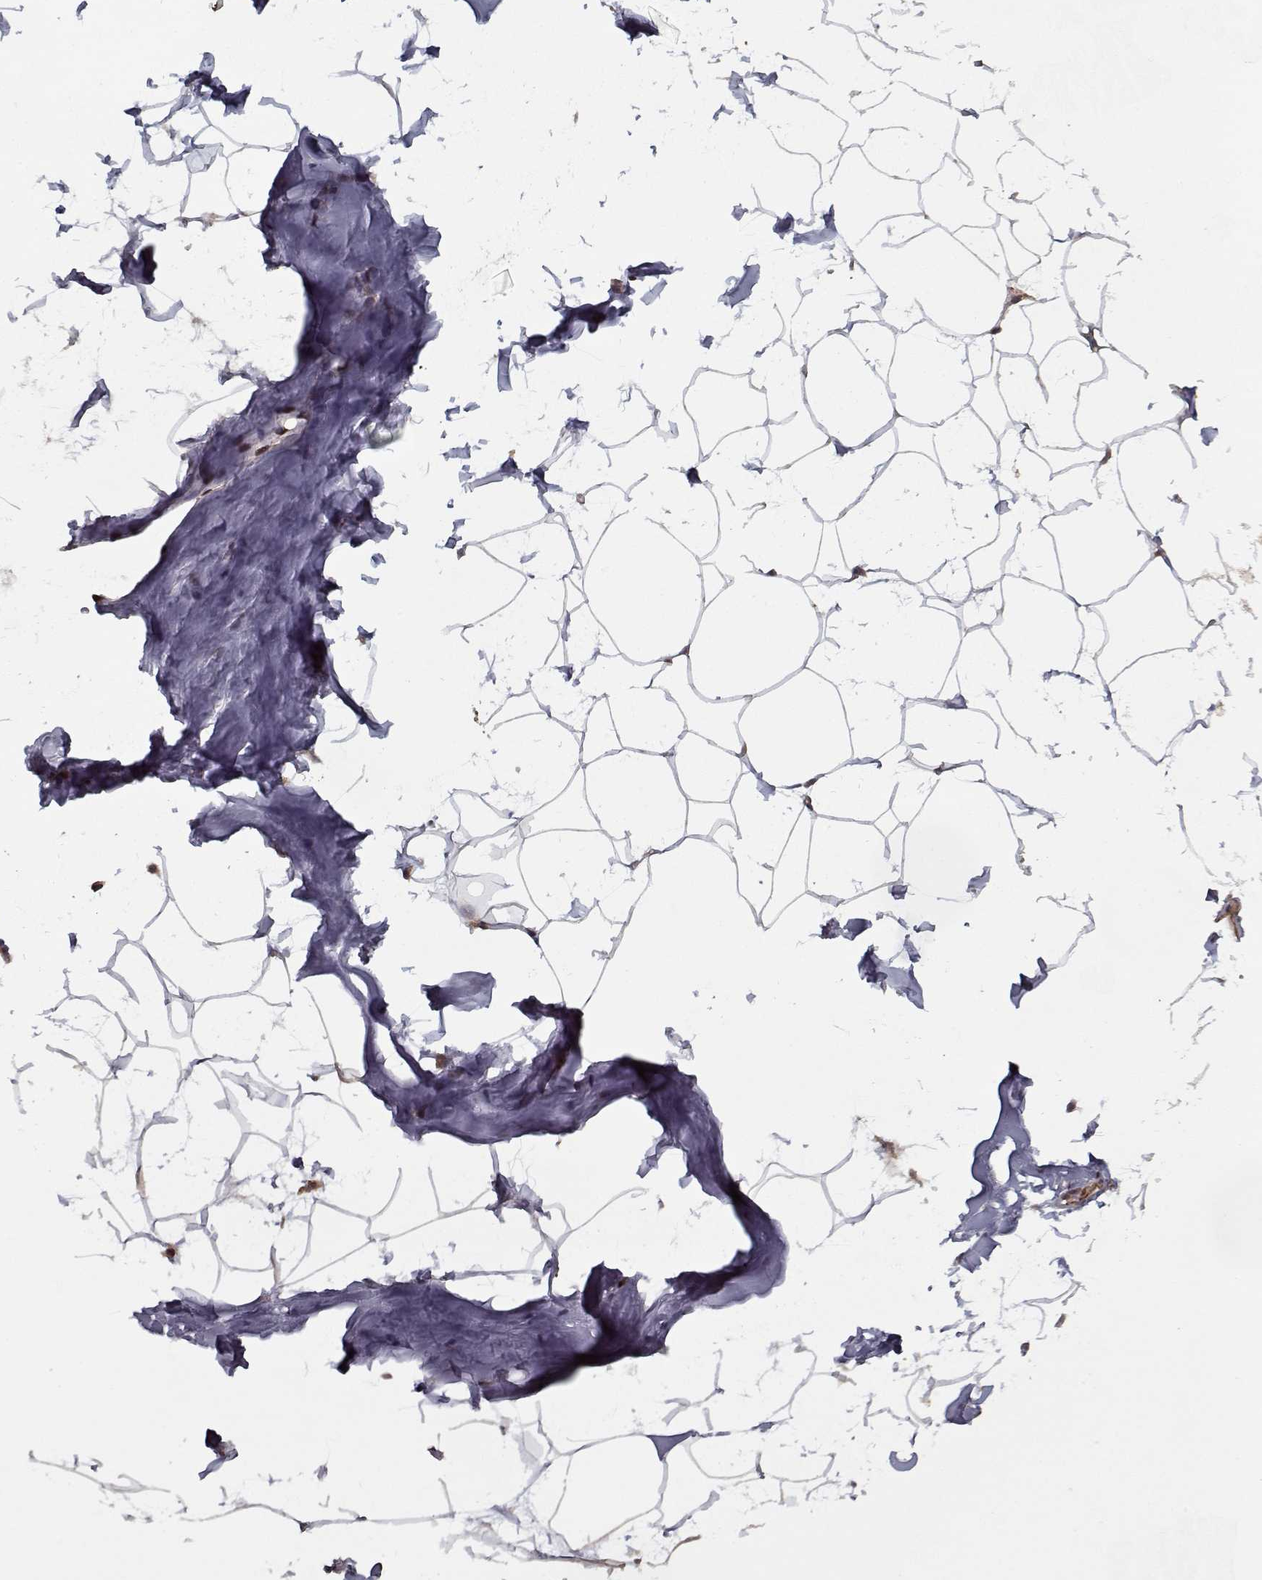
{"staining": {"intensity": "negative", "quantity": "none", "location": "none"}, "tissue": "breast", "cell_type": "Adipocytes", "image_type": "normal", "snomed": [{"axis": "morphology", "description": "Normal tissue, NOS"}, {"axis": "topography", "description": "Breast"}], "caption": "This histopathology image is of benign breast stained with immunohistochemistry to label a protein in brown with the nuclei are counter-stained blue. There is no staining in adipocytes. (Stains: DAB (3,3'-diaminobenzidine) immunohistochemistry with hematoxylin counter stain, Microscopy: brightfield microscopy at high magnification).", "gene": "NLK", "patient": {"sex": "female", "age": 32}}